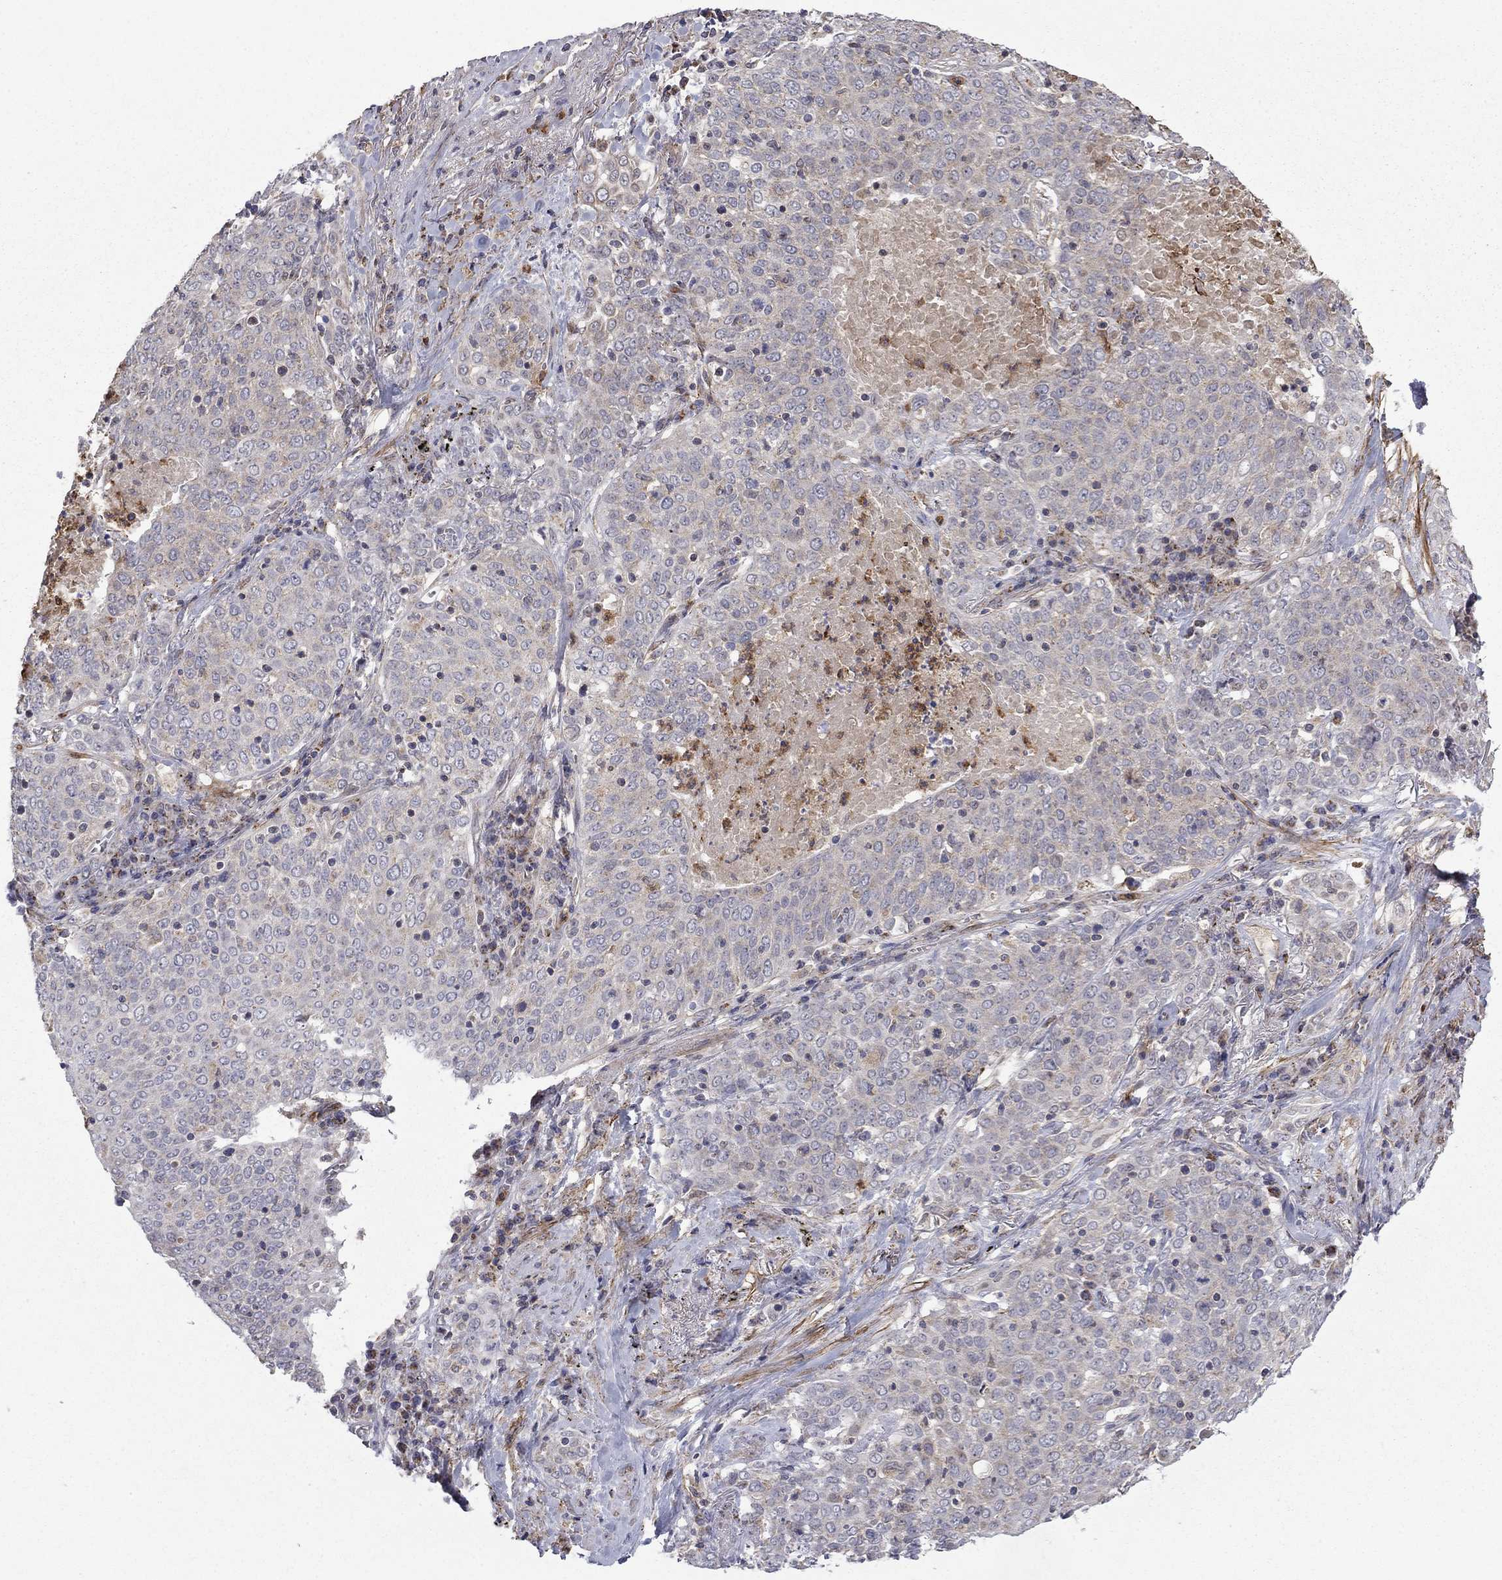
{"staining": {"intensity": "weak", "quantity": "<25%", "location": "cytoplasmic/membranous"}, "tissue": "lung cancer", "cell_type": "Tumor cells", "image_type": "cancer", "snomed": [{"axis": "morphology", "description": "Squamous cell carcinoma, NOS"}, {"axis": "topography", "description": "Lung"}], "caption": "This is a micrograph of IHC staining of lung cancer (squamous cell carcinoma), which shows no staining in tumor cells.", "gene": "DOP1B", "patient": {"sex": "male", "age": 82}}